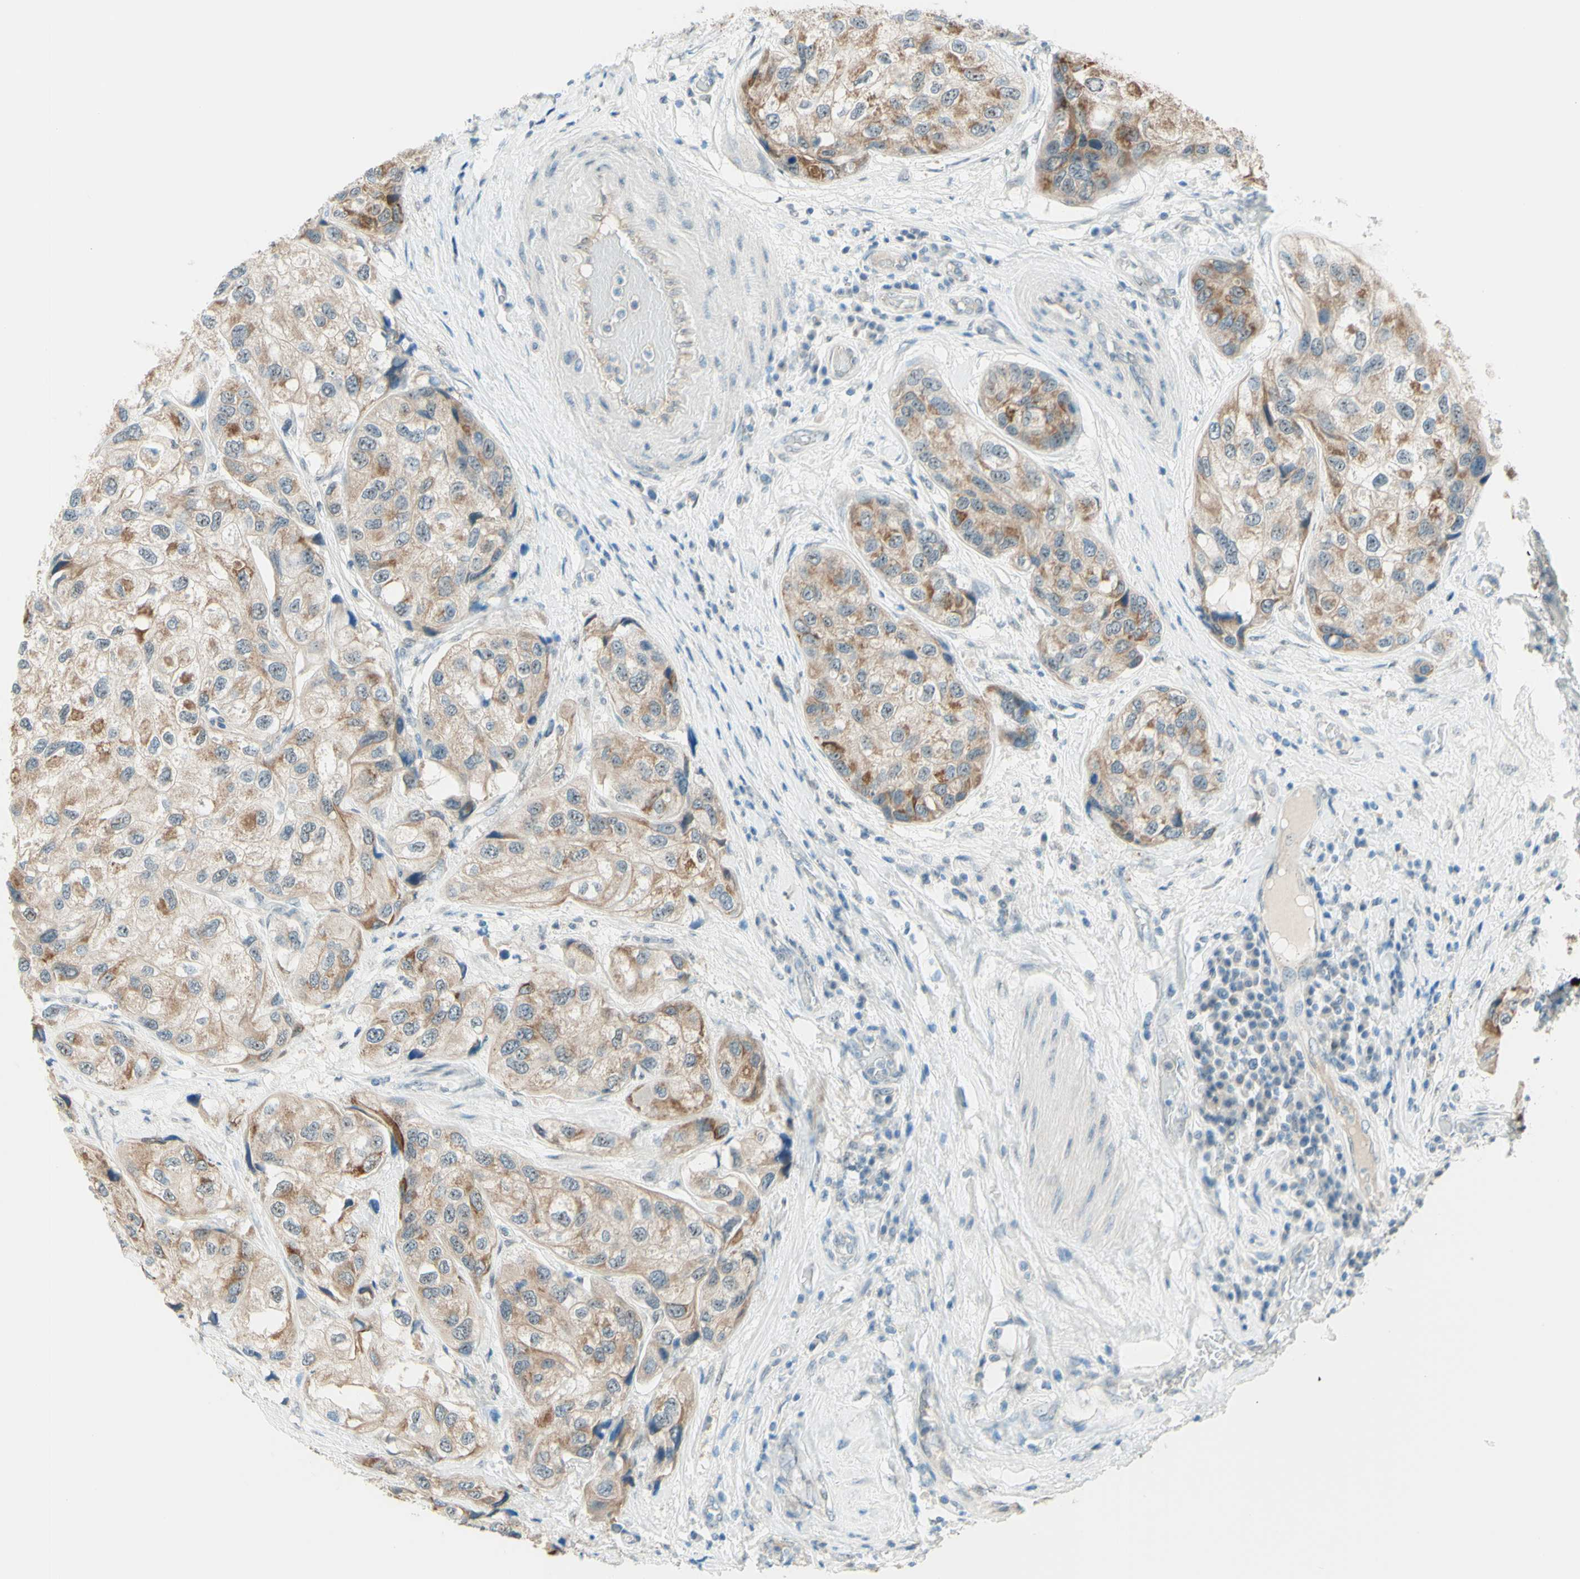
{"staining": {"intensity": "weak", "quantity": ">75%", "location": "cytoplasmic/membranous,nuclear"}, "tissue": "urothelial cancer", "cell_type": "Tumor cells", "image_type": "cancer", "snomed": [{"axis": "morphology", "description": "Urothelial carcinoma, High grade"}, {"axis": "topography", "description": "Urinary bladder"}], "caption": "This micrograph displays IHC staining of urothelial cancer, with low weak cytoplasmic/membranous and nuclear positivity in about >75% of tumor cells.", "gene": "JPH1", "patient": {"sex": "female", "age": 64}}